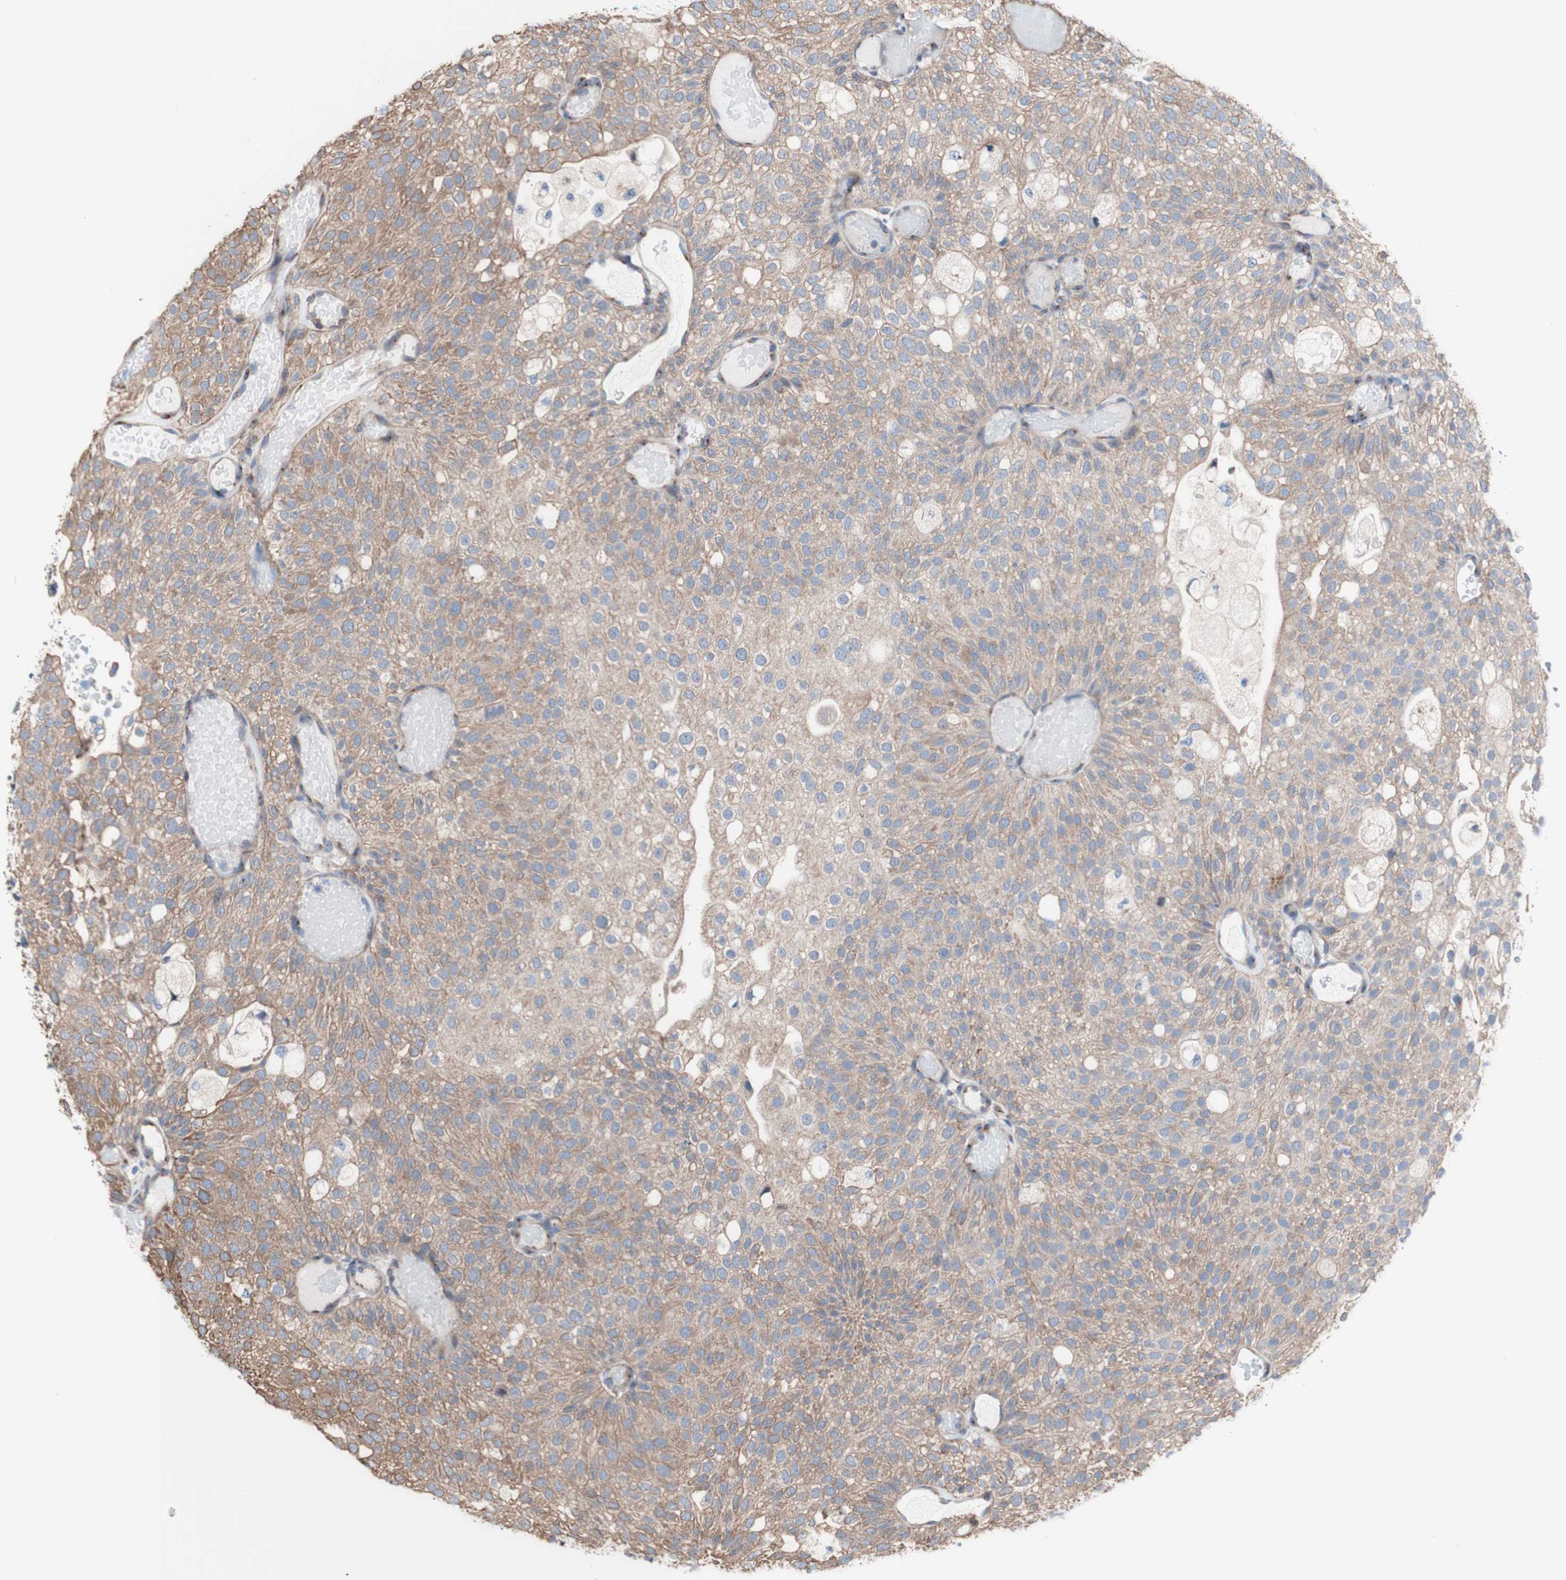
{"staining": {"intensity": "moderate", "quantity": ">75%", "location": "cytoplasmic/membranous"}, "tissue": "urothelial cancer", "cell_type": "Tumor cells", "image_type": "cancer", "snomed": [{"axis": "morphology", "description": "Urothelial carcinoma, Low grade"}, {"axis": "topography", "description": "Urinary bladder"}], "caption": "An image of urothelial carcinoma (low-grade) stained for a protein shows moderate cytoplasmic/membranous brown staining in tumor cells. Using DAB (brown) and hematoxylin (blue) stains, captured at high magnification using brightfield microscopy.", "gene": "LRIG3", "patient": {"sex": "male", "age": 78}}